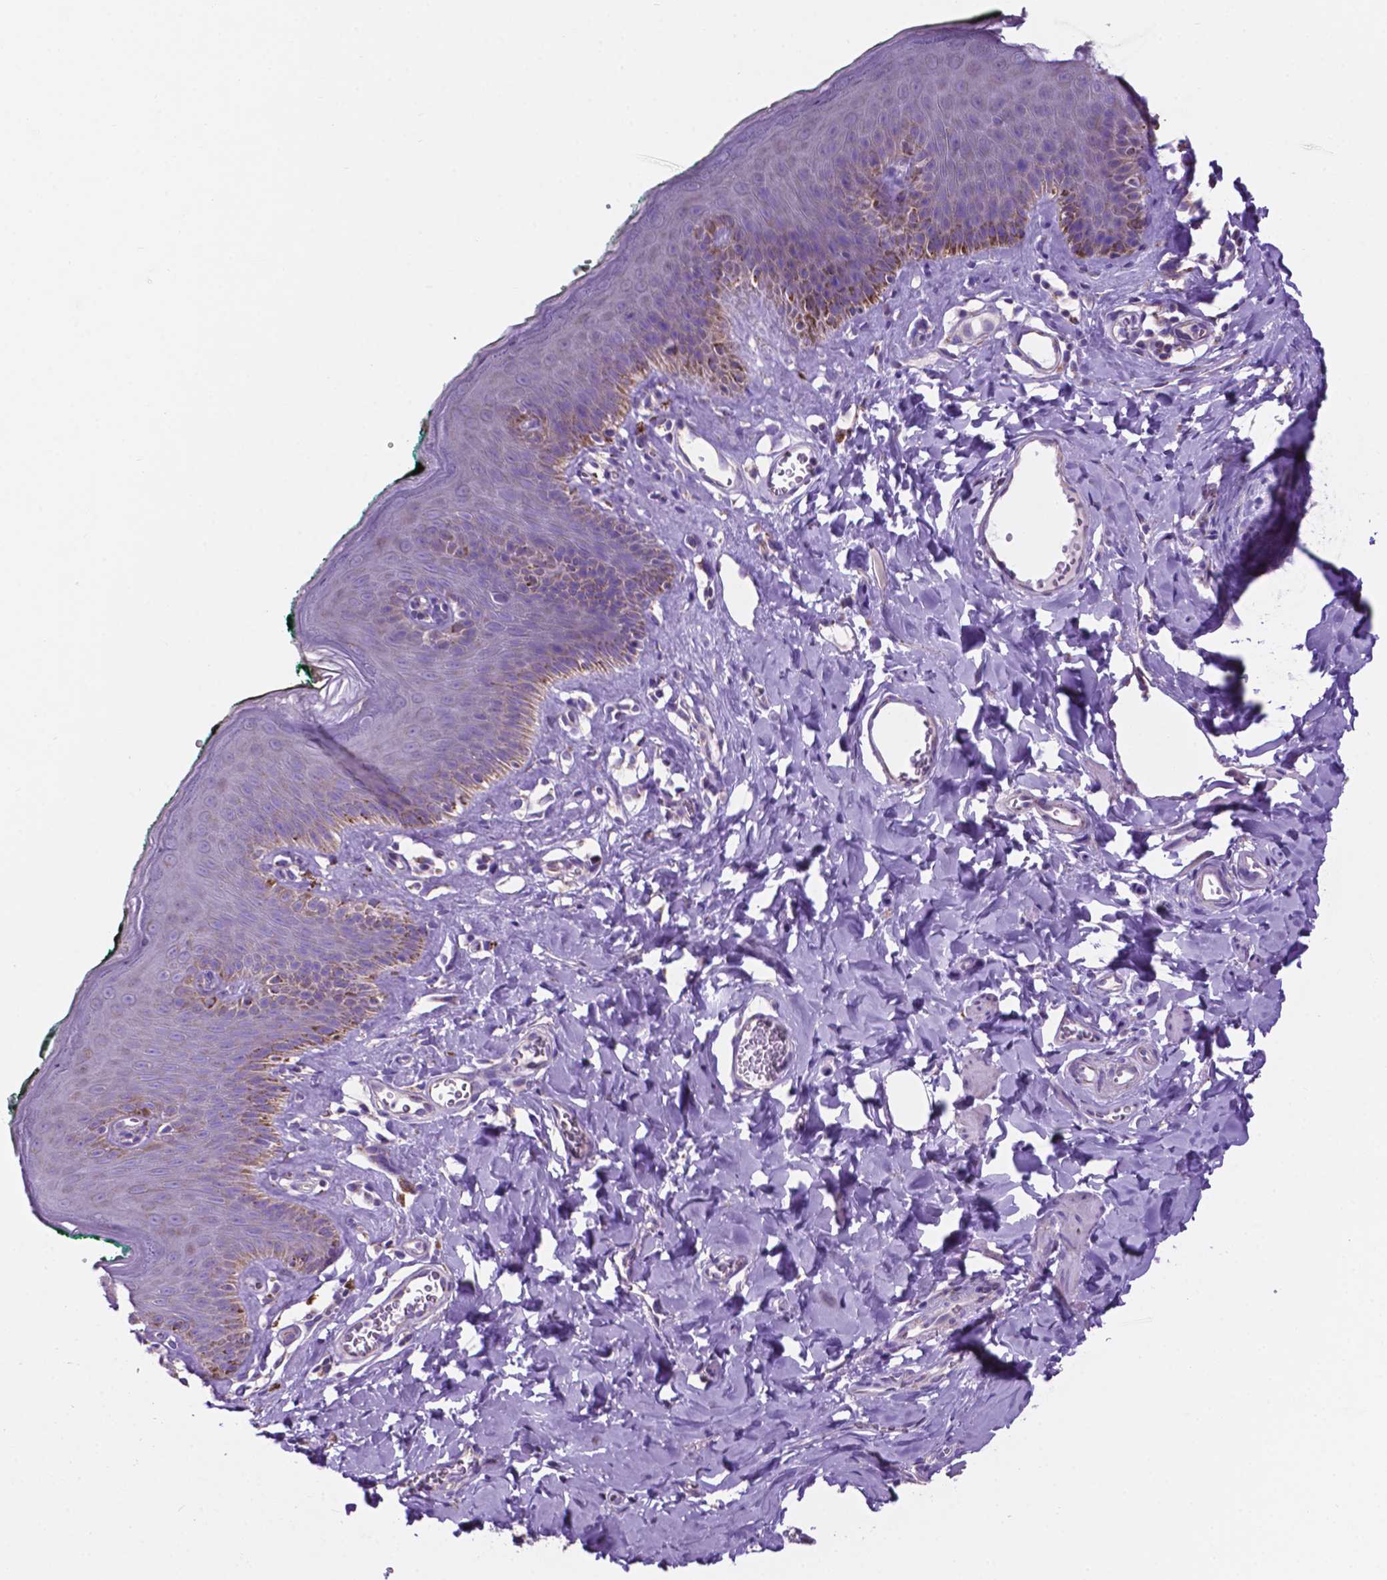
{"staining": {"intensity": "negative", "quantity": "none", "location": "none"}, "tissue": "skin", "cell_type": "Epidermal cells", "image_type": "normal", "snomed": [{"axis": "morphology", "description": "Normal tissue, NOS"}, {"axis": "topography", "description": "Vulva"}, {"axis": "topography", "description": "Peripheral nerve tissue"}], "caption": "IHC micrograph of unremarkable skin stained for a protein (brown), which shows no staining in epidermal cells.", "gene": "TMEM121B", "patient": {"sex": "female", "age": 66}}